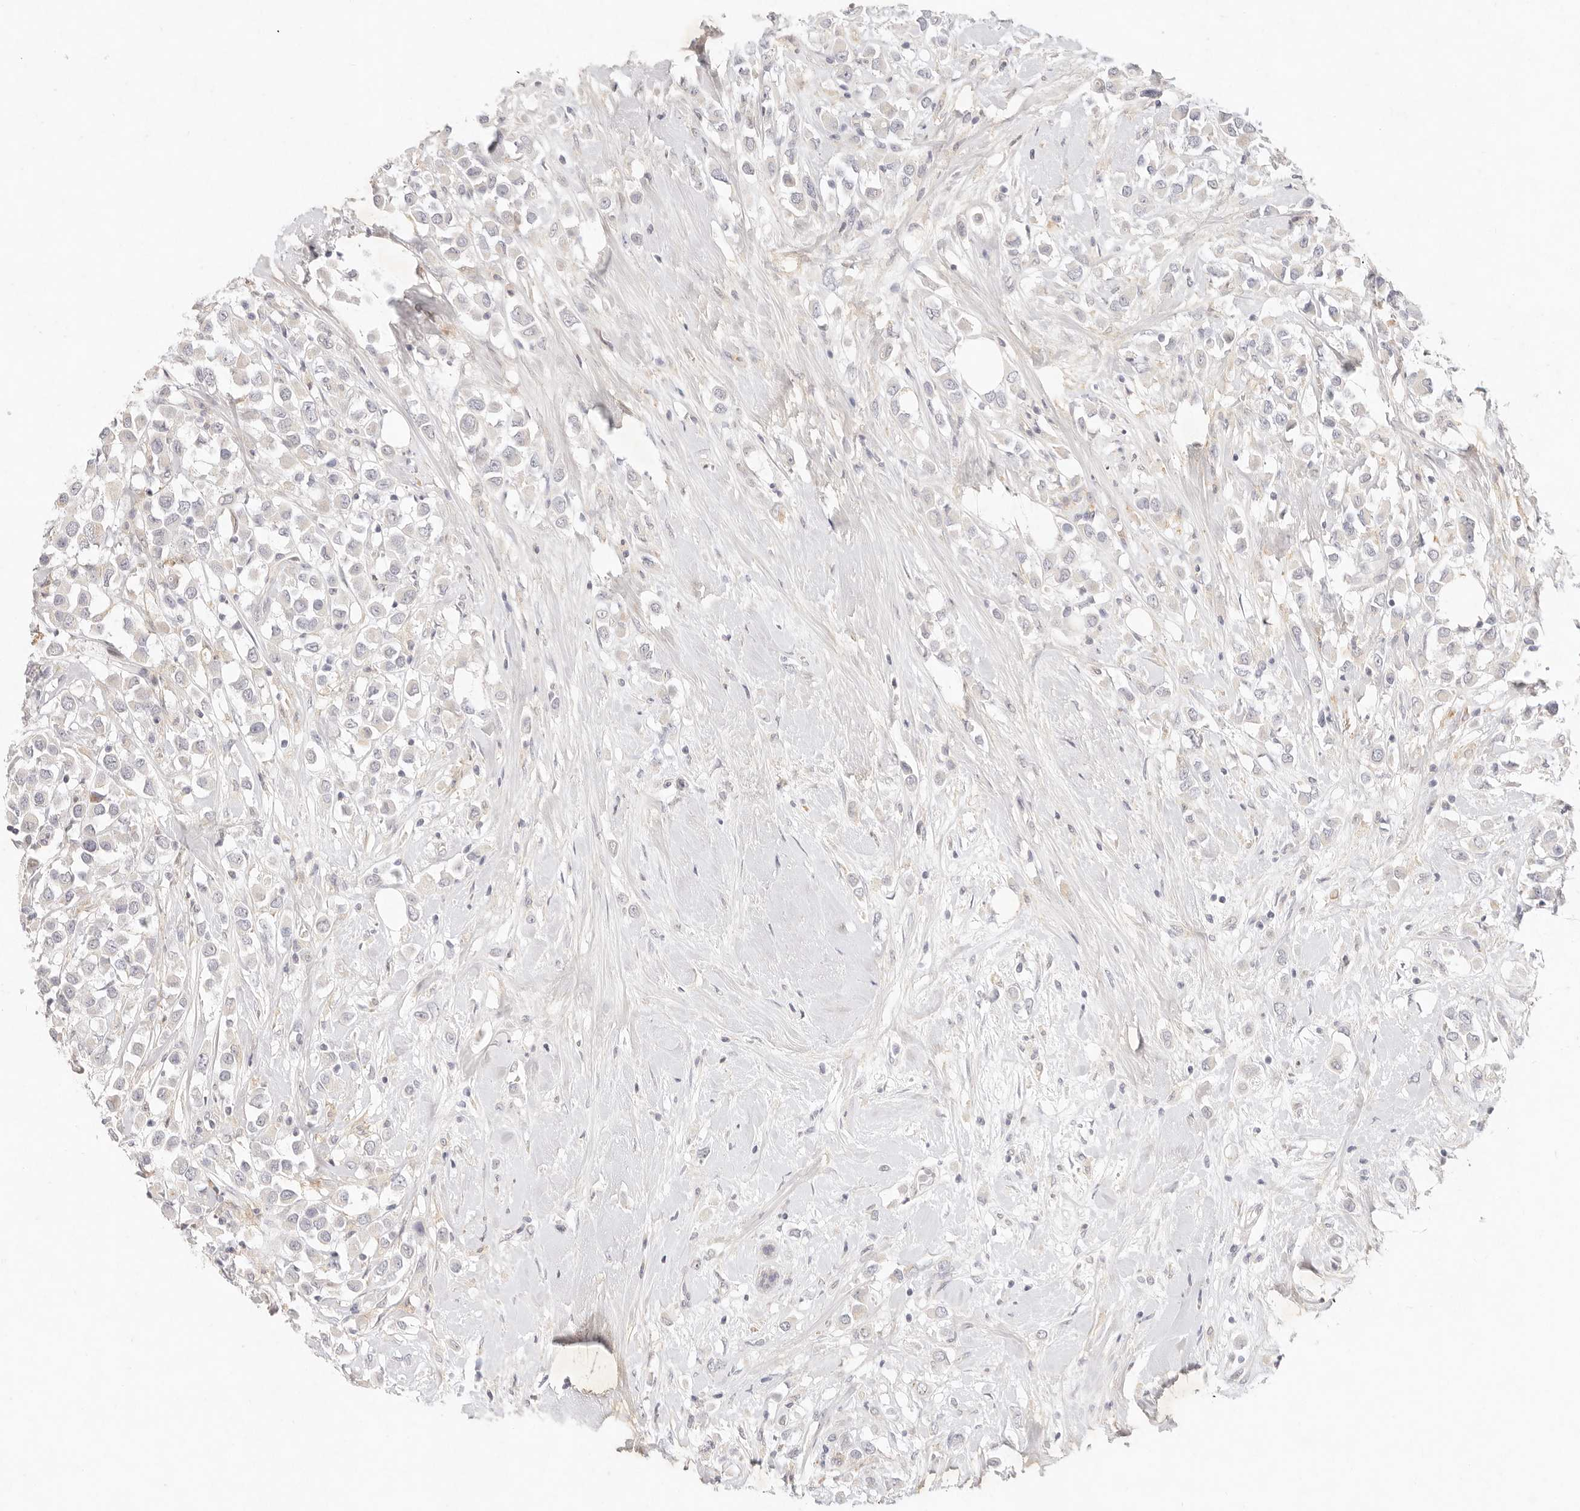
{"staining": {"intensity": "negative", "quantity": "none", "location": "none"}, "tissue": "breast cancer", "cell_type": "Tumor cells", "image_type": "cancer", "snomed": [{"axis": "morphology", "description": "Duct carcinoma"}, {"axis": "topography", "description": "Breast"}], "caption": "A histopathology image of human breast cancer (infiltrating ductal carcinoma) is negative for staining in tumor cells.", "gene": "GPR84", "patient": {"sex": "female", "age": 61}}